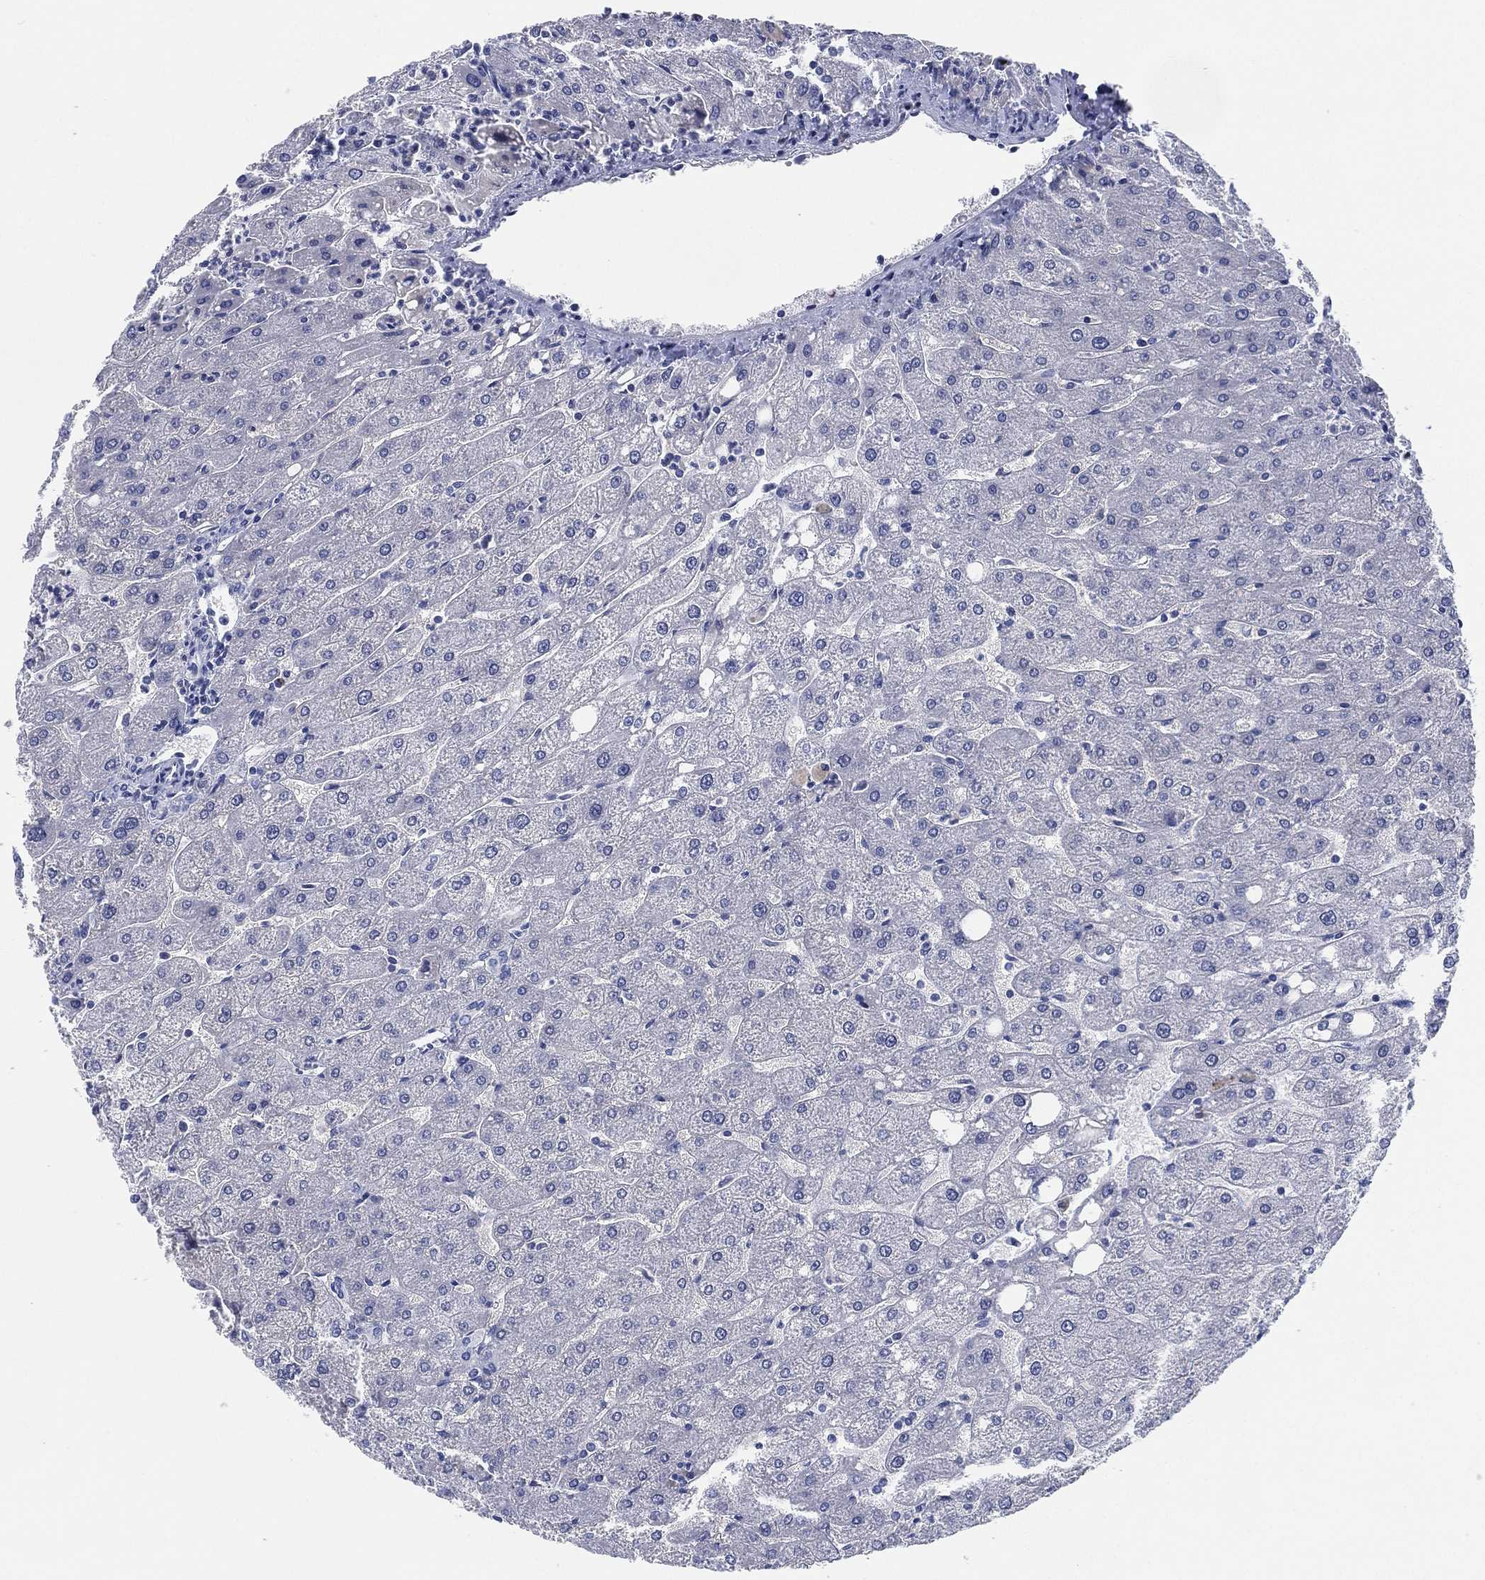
{"staining": {"intensity": "negative", "quantity": "none", "location": "none"}, "tissue": "liver", "cell_type": "Cholangiocytes", "image_type": "normal", "snomed": [{"axis": "morphology", "description": "Normal tissue, NOS"}, {"axis": "topography", "description": "Liver"}], "caption": "Protein analysis of normal liver exhibits no significant expression in cholangiocytes. Nuclei are stained in blue.", "gene": "ADAD2", "patient": {"sex": "male", "age": 67}}